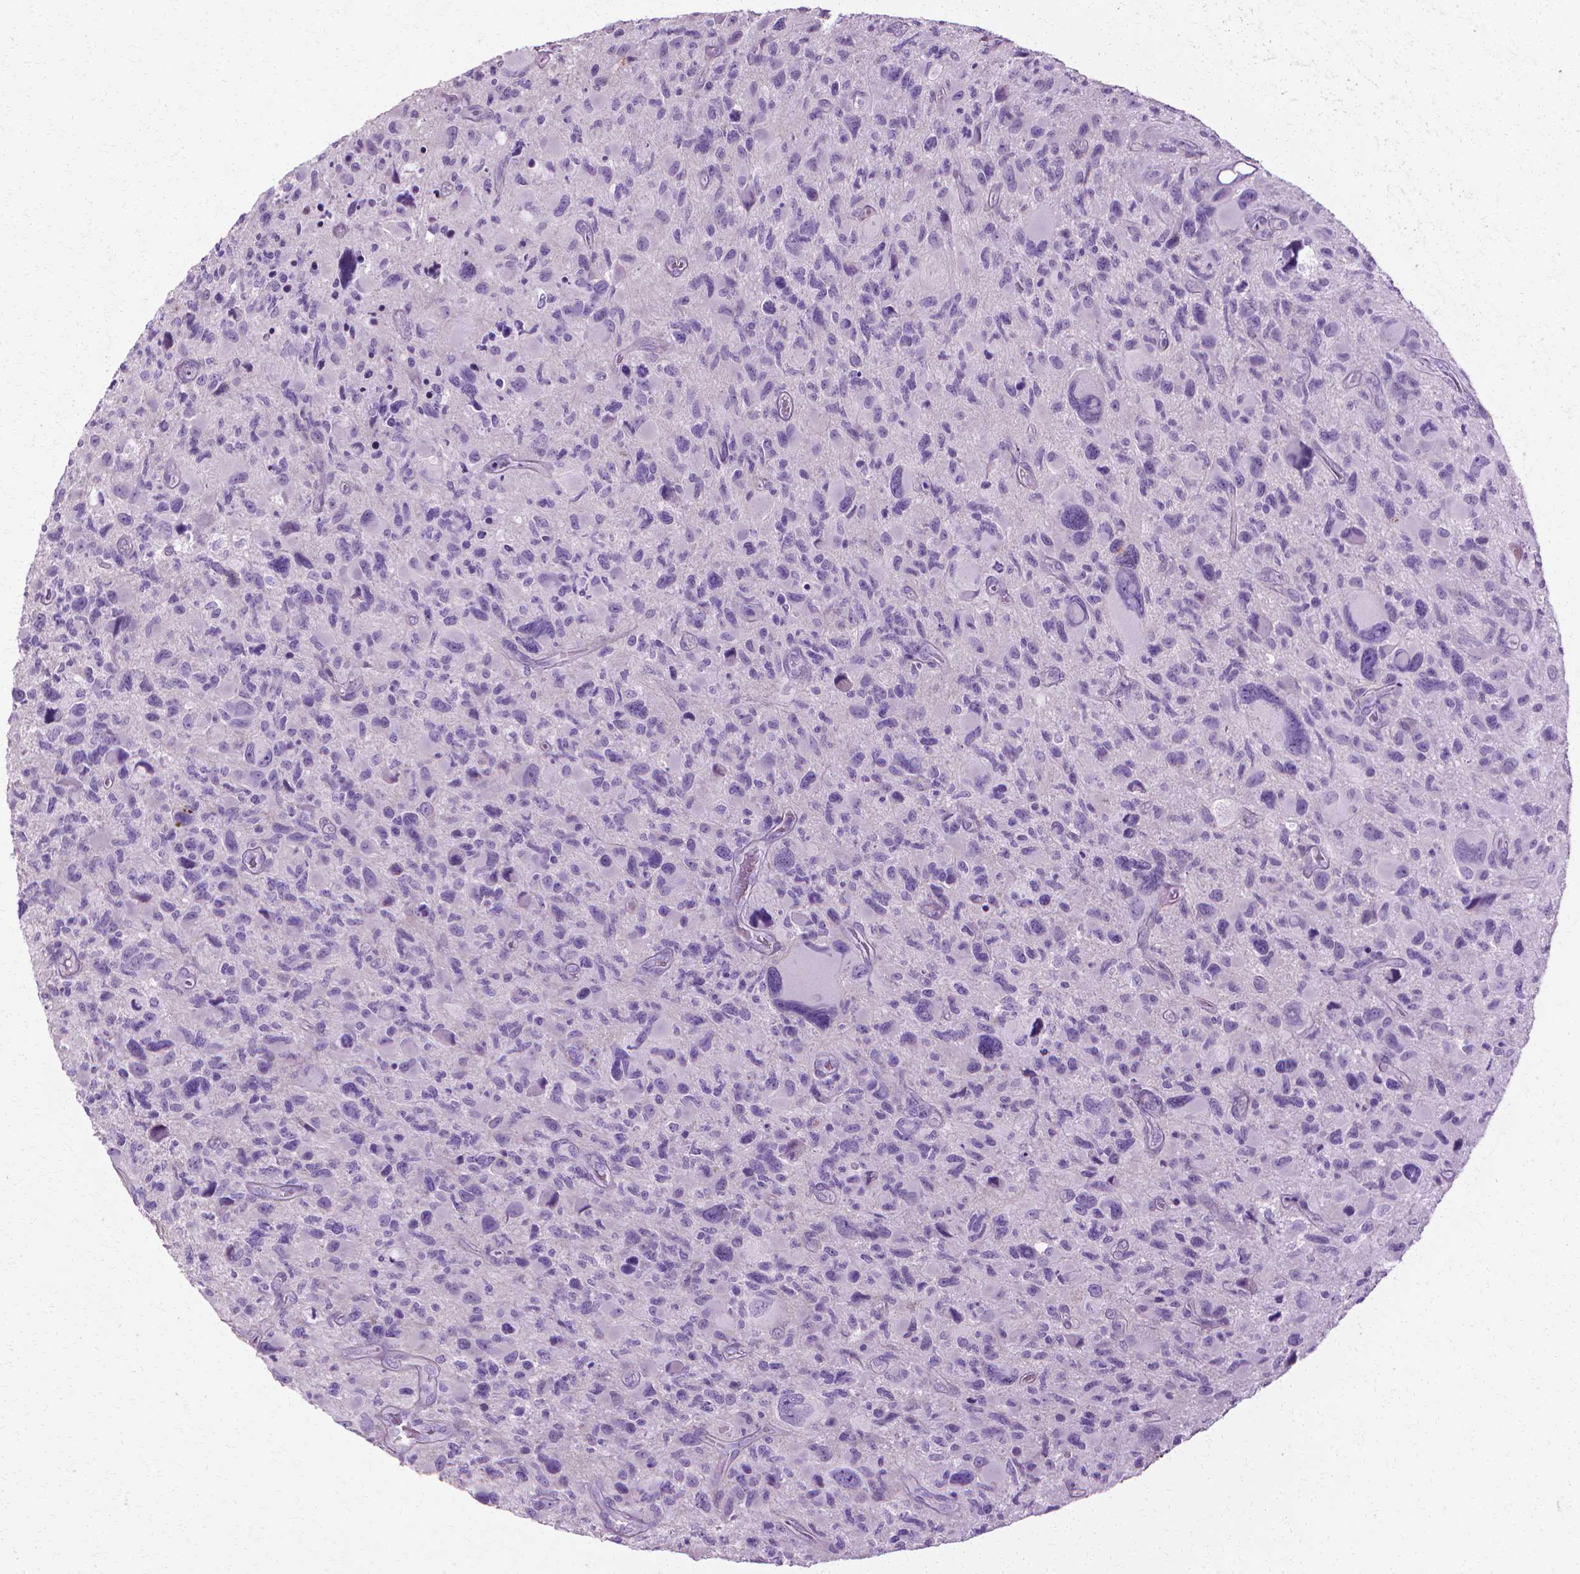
{"staining": {"intensity": "negative", "quantity": "none", "location": "none"}, "tissue": "glioma", "cell_type": "Tumor cells", "image_type": "cancer", "snomed": [{"axis": "morphology", "description": "Glioma, malignant, NOS"}, {"axis": "morphology", "description": "Glioma, malignant, High grade"}, {"axis": "topography", "description": "Brain"}], "caption": "IHC image of neoplastic tissue: human glioma stained with DAB (3,3'-diaminobenzidine) reveals no significant protein staining in tumor cells. (DAB immunohistochemistry with hematoxylin counter stain).", "gene": "CFAP157", "patient": {"sex": "female", "age": 71}}